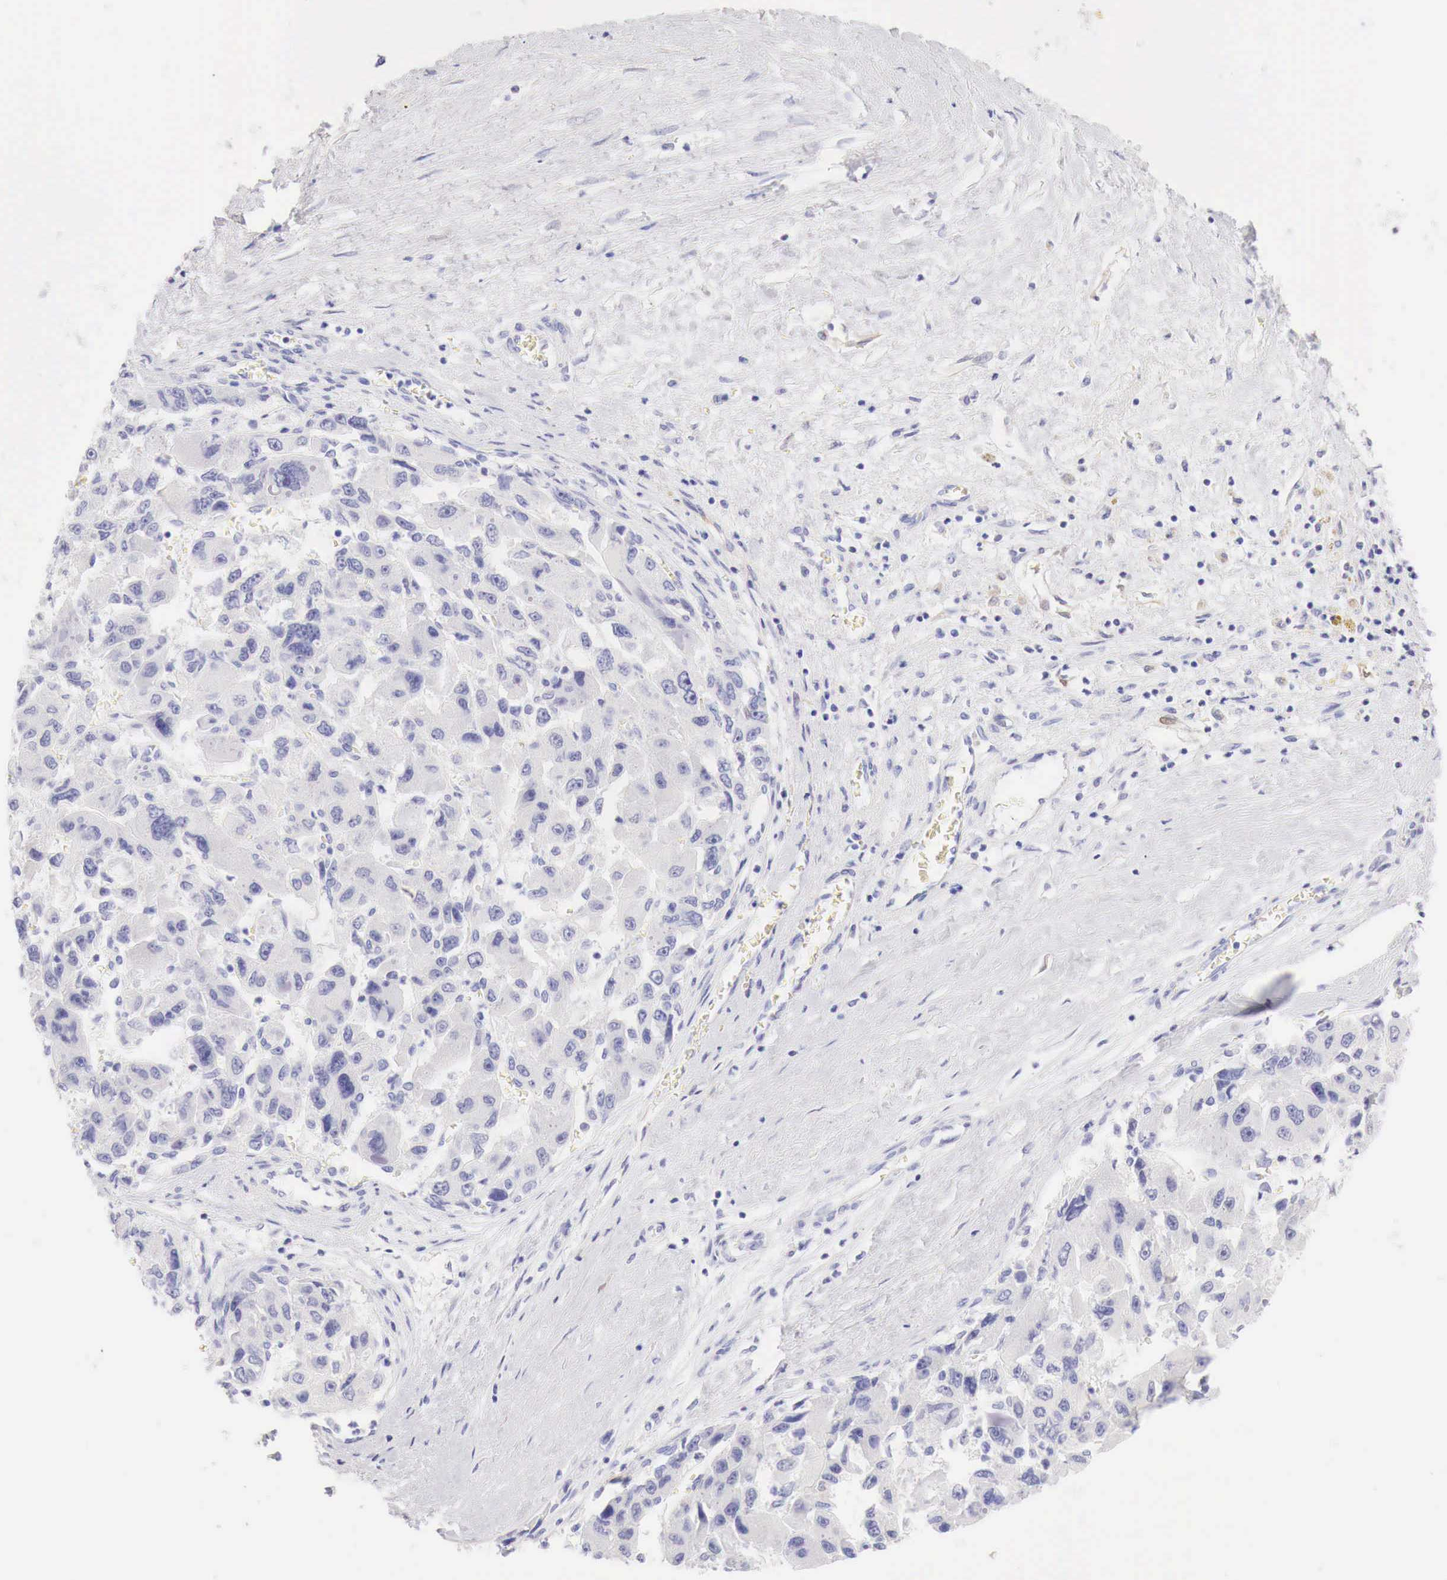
{"staining": {"intensity": "negative", "quantity": "none", "location": "none"}, "tissue": "liver cancer", "cell_type": "Tumor cells", "image_type": "cancer", "snomed": [{"axis": "morphology", "description": "Carcinoma, Hepatocellular, NOS"}, {"axis": "topography", "description": "Liver"}], "caption": "Tumor cells show no significant protein positivity in hepatocellular carcinoma (liver).", "gene": "CDKN2A", "patient": {"sex": "male", "age": 64}}